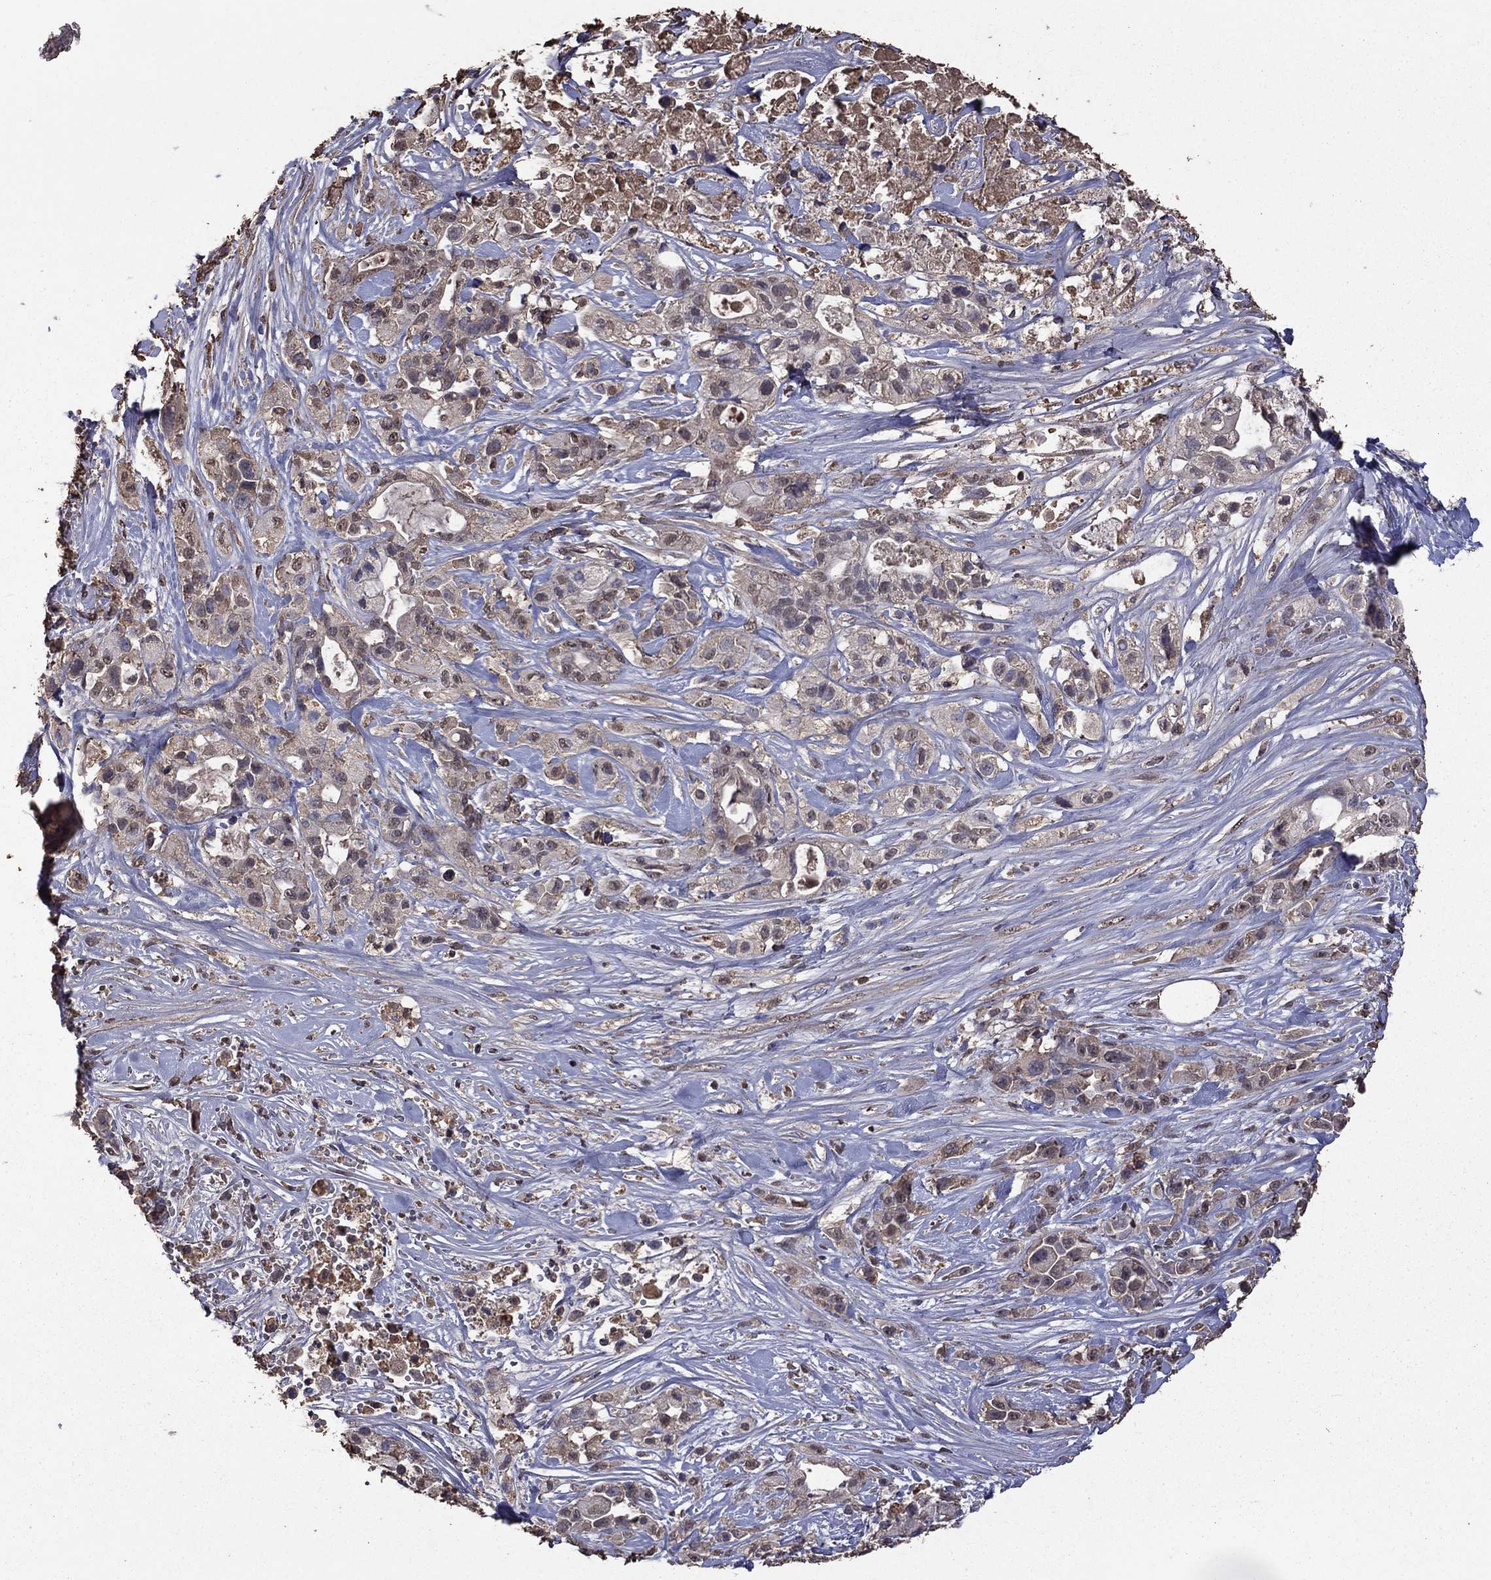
{"staining": {"intensity": "weak", "quantity": "25%-75%", "location": "cytoplasmic/membranous"}, "tissue": "pancreatic cancer", "cell_type": "Tumor cells", "image_type": "cancer", "snomed": [{"axis": "morphology", "description": "Adenocarcinoma, NOS"}, {"axis": "topography", "description": "Pancreas"}], "caption": "High-power microscopy captured an IHC micrograph of adenocarcinoma (pancreatic), revealing weak cytoplasmic/membranous expression in approximately 25%-75% of tumor cells. The protein of interest is shown in brown color, while the nuclei are stained blue.", "gene": "SERPINA5", "patient": {"sex": "male", "age": 44}}